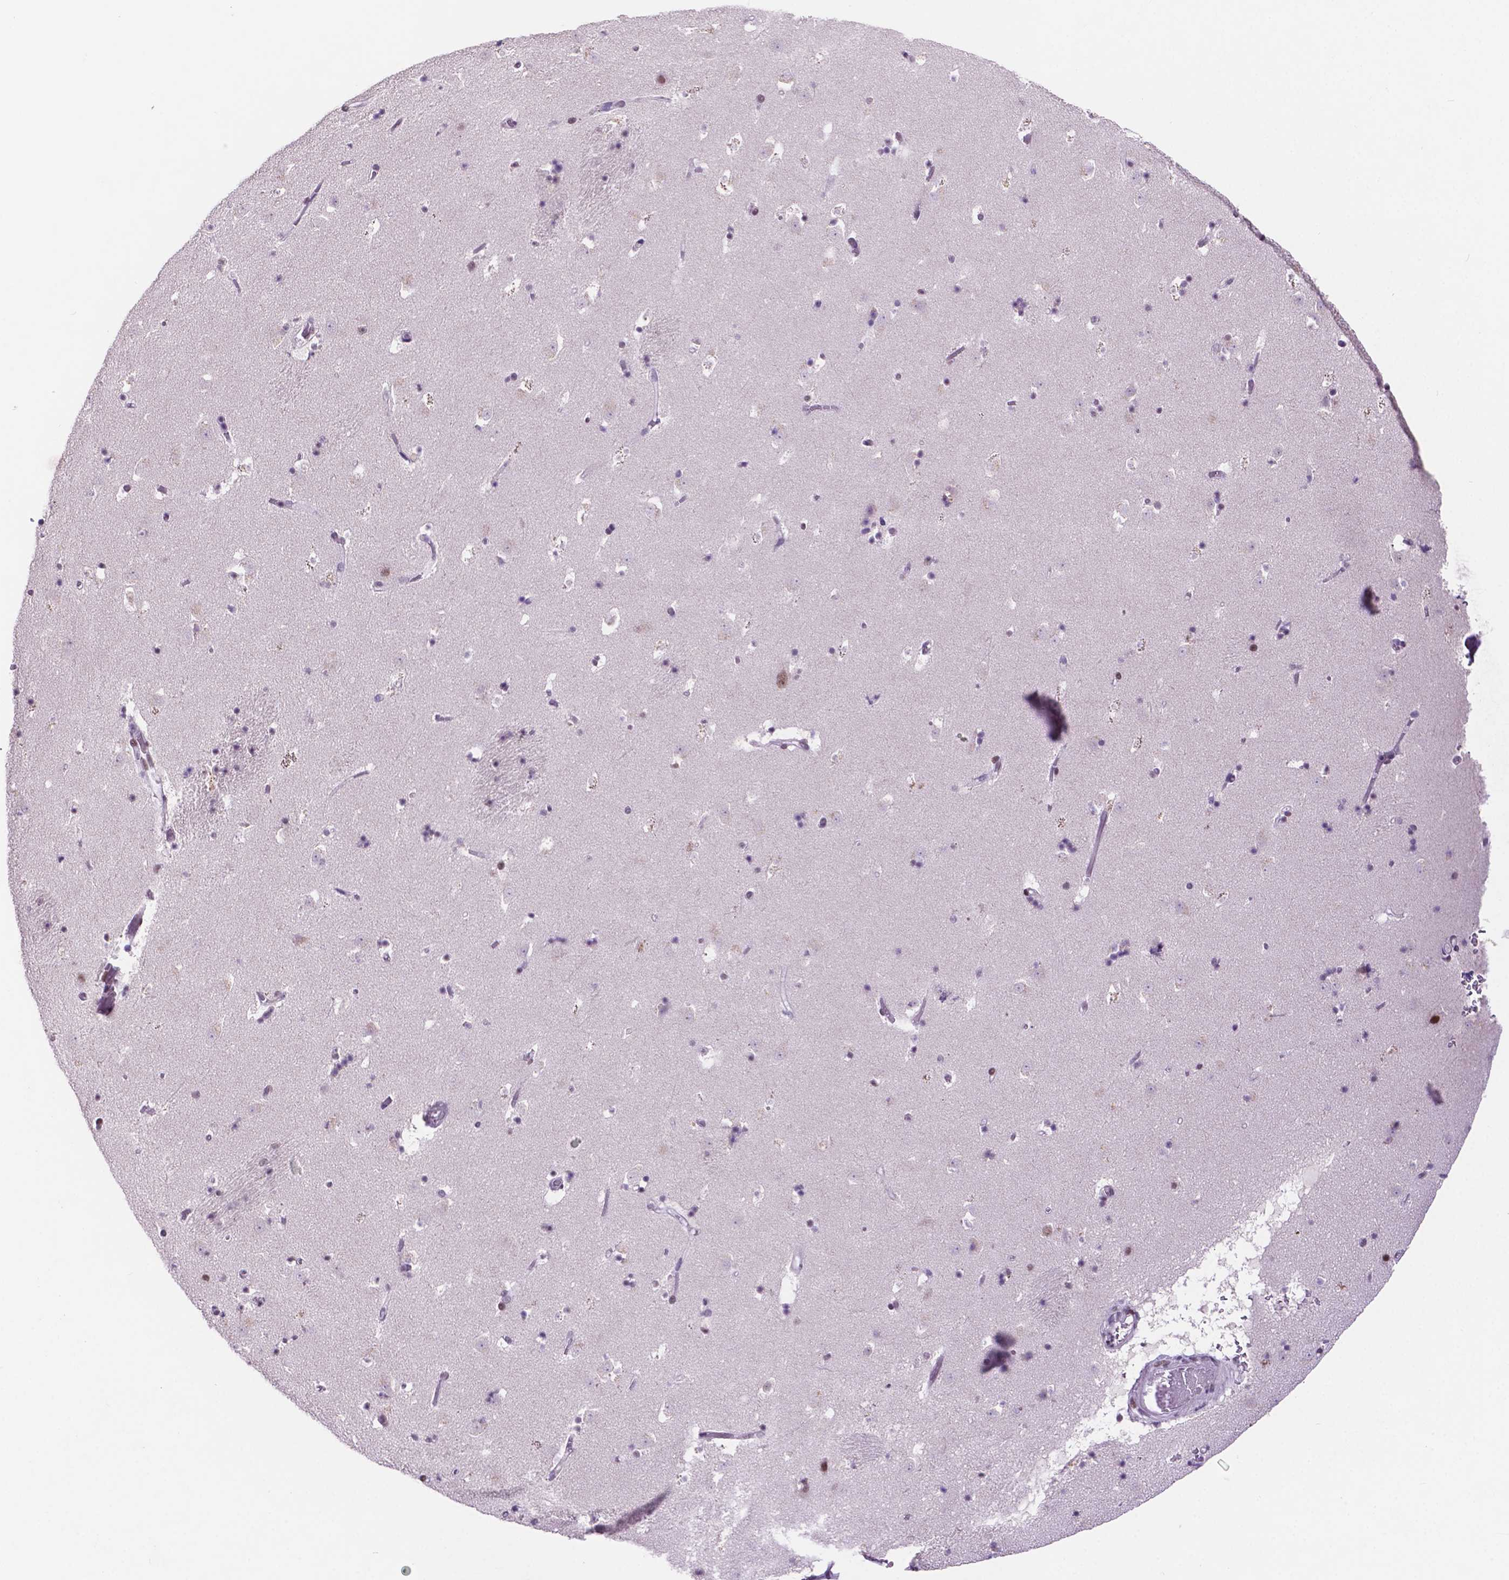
{"staining": {"intensity": "moderate", "quantity": "<25%", "location": "nuclear"}, "tissue": "caudate", "cell_type": "Glial cells", "image_type": "normal", "snomed": [{"axis": "morphology", "description": "Normal tissue, NOS"}, {"axis": "topography", "description": "Lateral ventricle wall"}], "caption": "Immunohistochemistry (IHC) histopathology image of benign caudate: caudate stained using immunohistochemistry shows low levels of moderate protein expression localized specifically in the nuclear of glial cells, appearing as a nuclear brown color.", "gene": "NCOR1", "patient": {"sex": "female", "age": 42}}